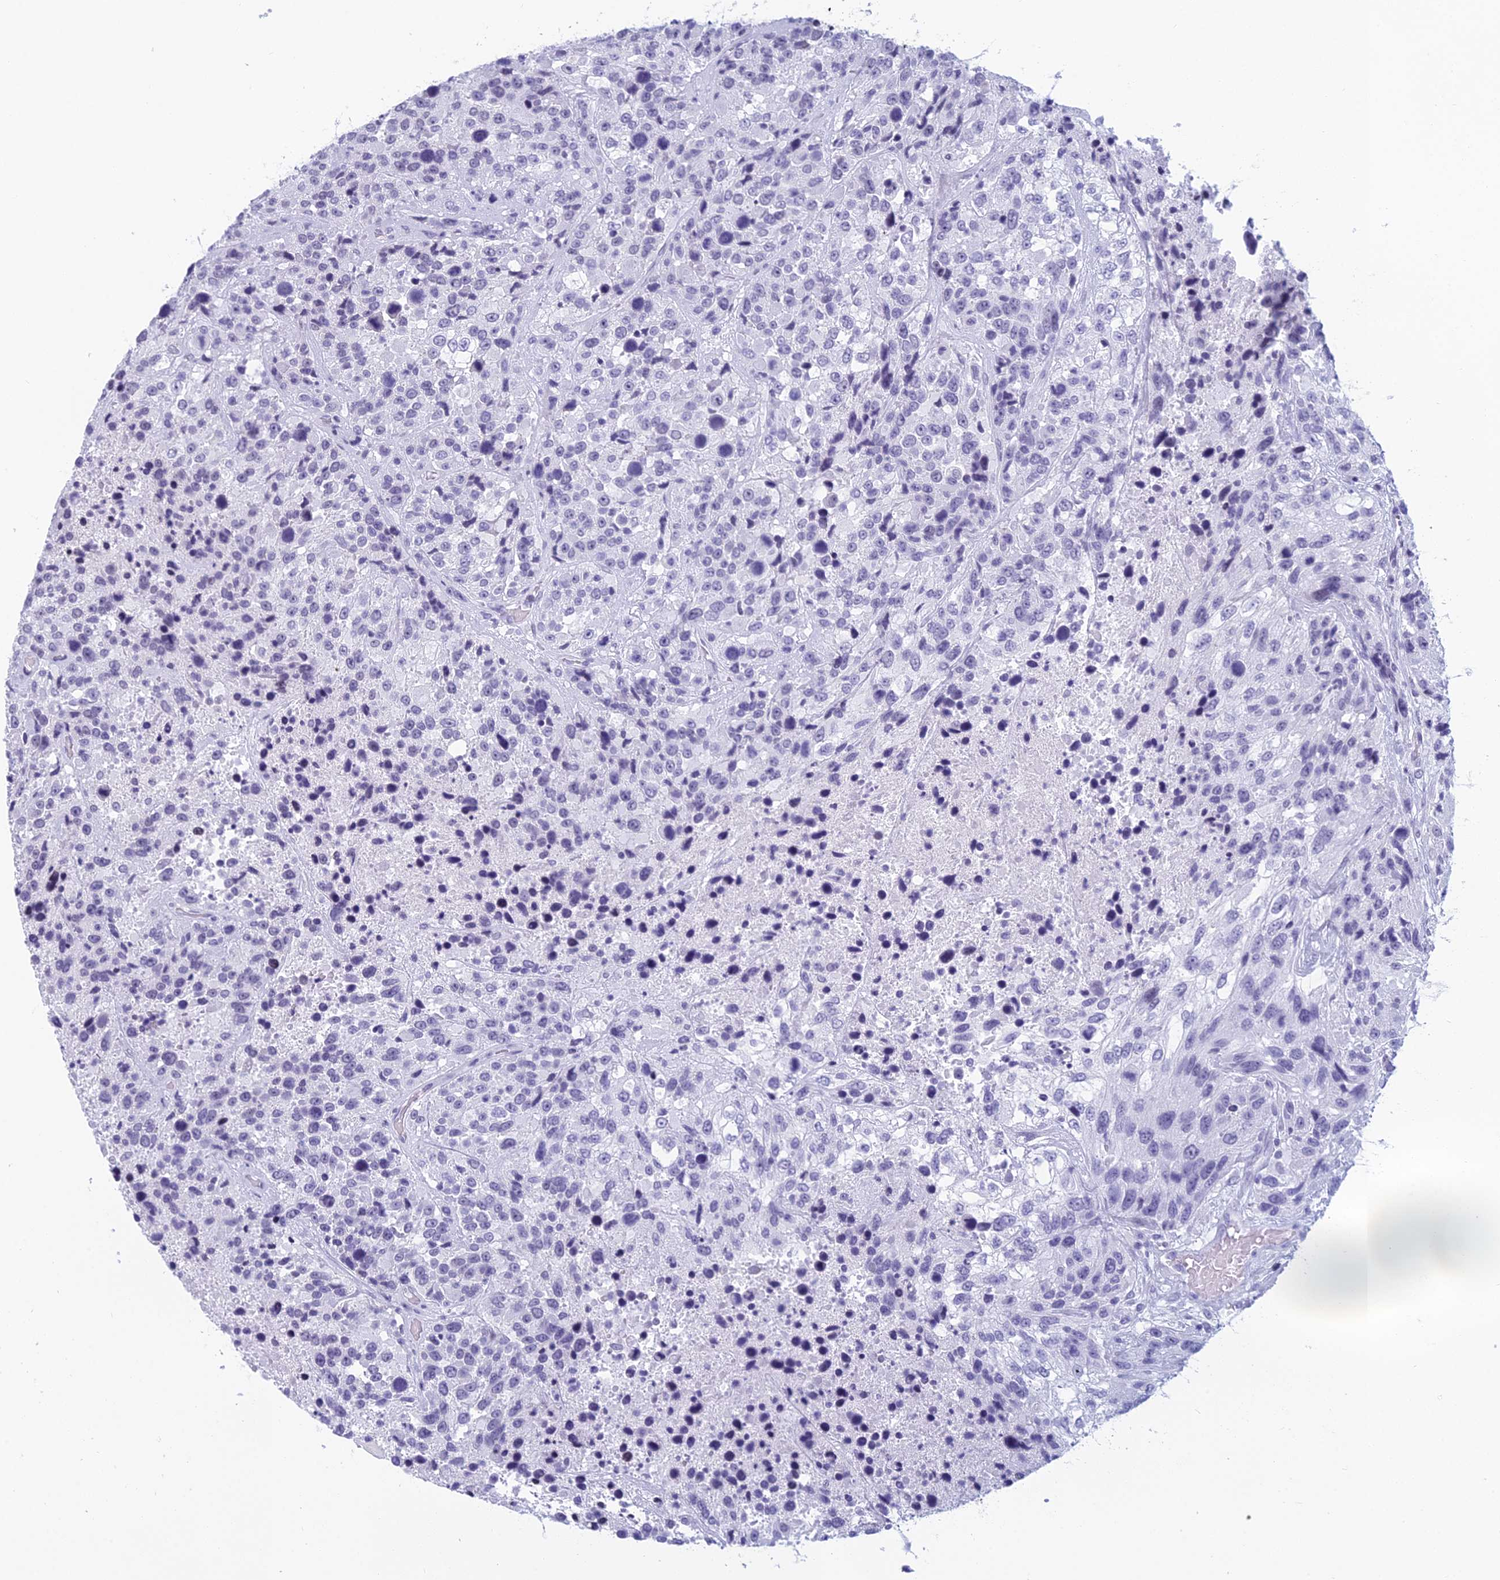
{"staining": {"intensity": "negative", "quantity": "none", "location": "none"}, "tissue": "urothelial cancer", "cell_type": "Tumor cells", "image_type": "cancer", "snomed": [{"axis": "morphology", "description": "Urothelial carcinoma, High grade"}, {"axis": "topography", "description": "Urinary bladder"}], "caption": "Tumor cells are negative for brown protein staining in urothelial cancer.", "gene": "RGS17", "patient": {"sex": "female", "age": 70}}